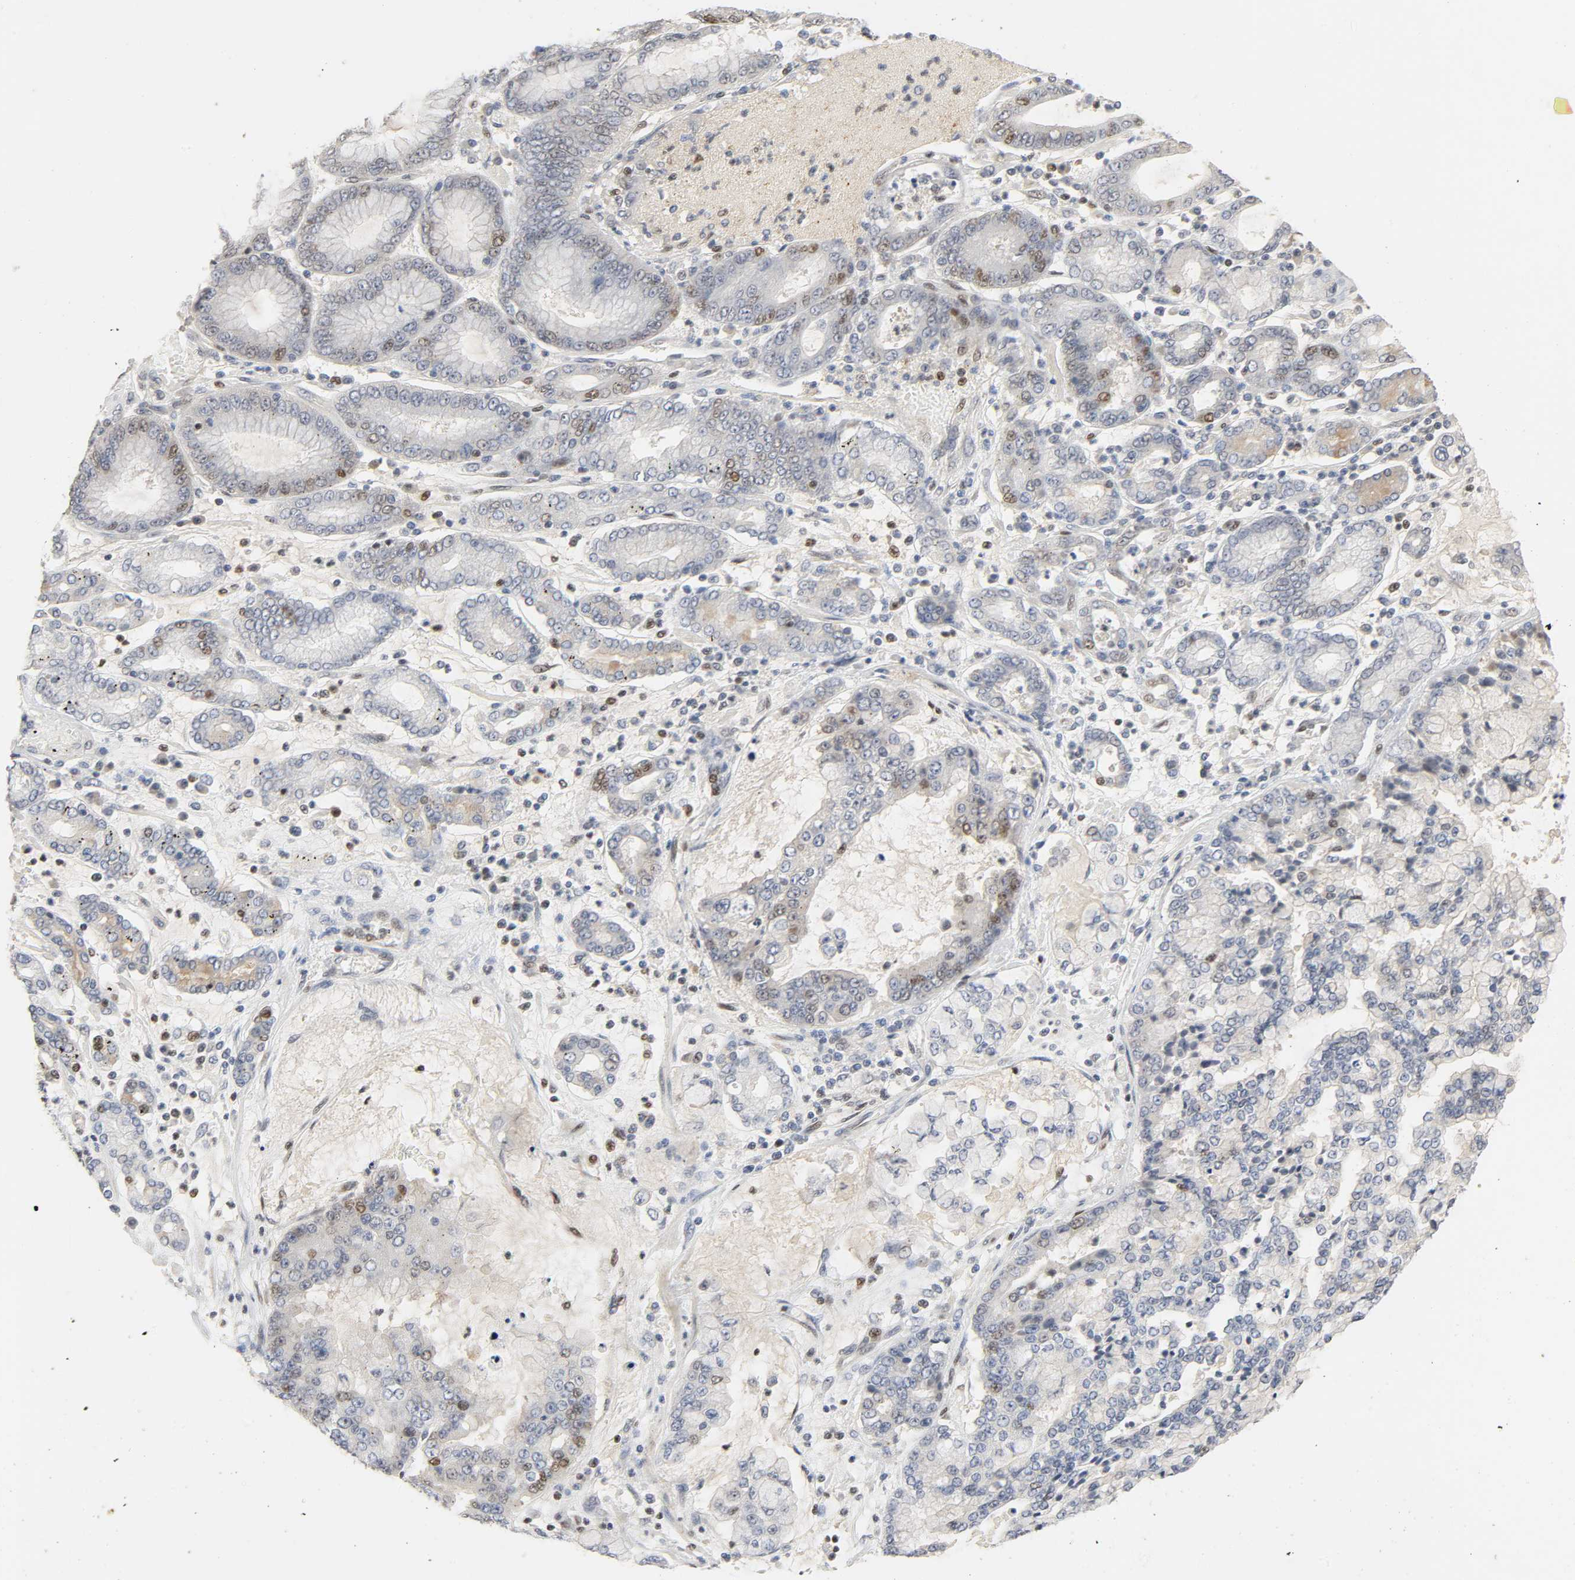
{"staining": {"intensity": "moderate", "quantity": "<25%", "location": "nuclear"}, "tissue": "stomach cancer", "cell_type": "Tumor cells", "image_type": "cancer", "snomed": [{"axis": "morphology", "description": "Normal tissue, NOS"}, {"axis": "morphology", "description": "Adenocarcinoma, NOS"}, {"axis": "topography", "description": "Stomach, upper"}, {"axis": "topography", "description": "Stomach"}], "caption": "Stomach adenocarcinoma tissue displays moderate nuclear expression in about <25% of tumor cells, visualized by immunohistochemistry.", "gene": "NCOA6", "patient": {"sex": "male", "age": 76}}